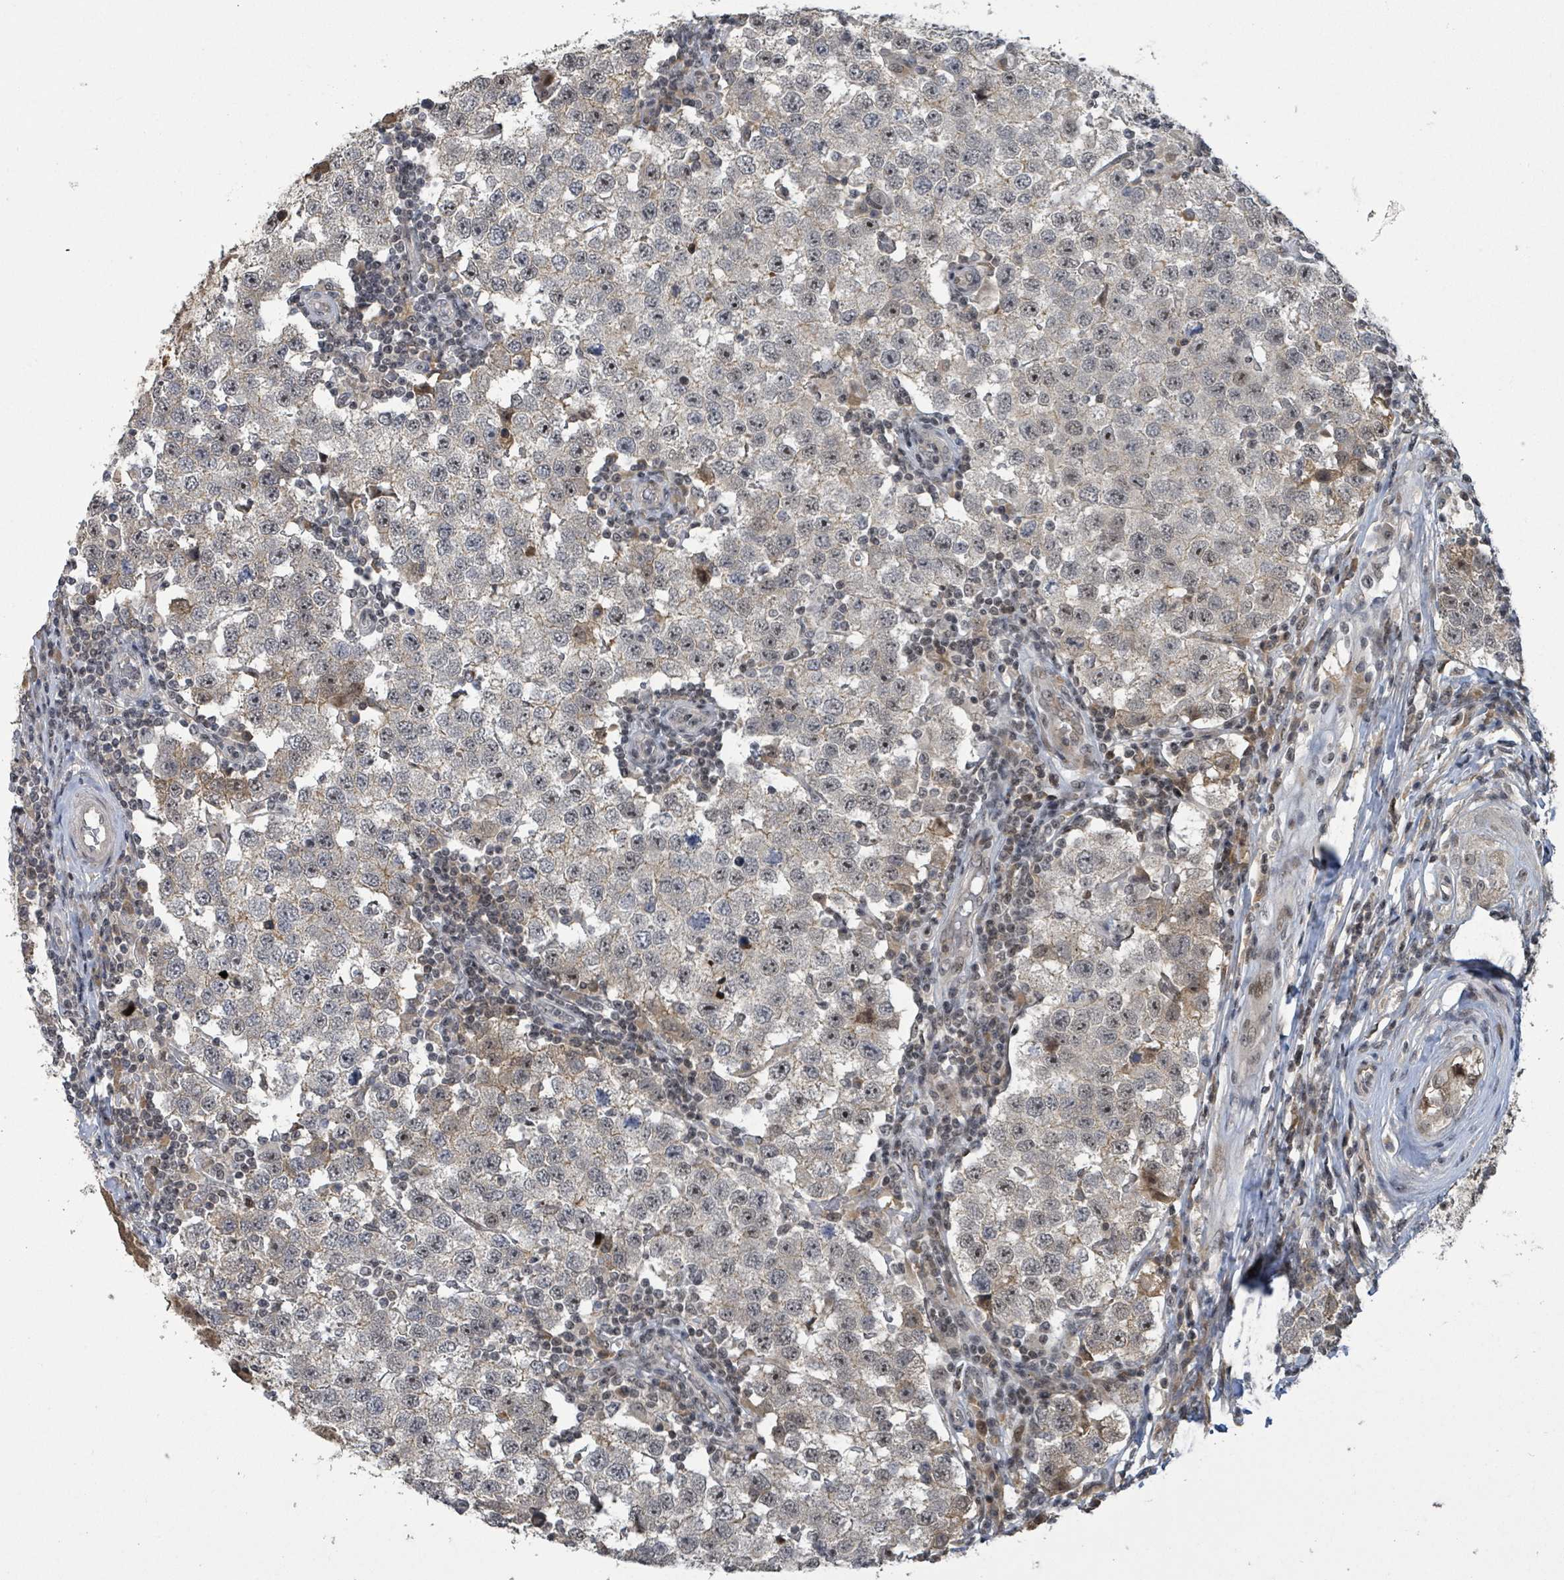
{"staining": {"intensity": "weak", "quantity": "25%-75%", "location": "nuclear"}, "tissue": "testis cancer", "cell_type": "Tumor cells", "image_type": "cancer", "snomed": [{"axis": "morphology", "description": "Seminoma, NOS"}, {"axis": "topography", "description": "Testis"}], "caption": "The micrograph reveals immunohistochemical staining of testis cancer (seminoma). There is weak nuclear expression is identified in about 25%-75% of tumor cells.", "gene": "ZBTB14", "patient": {"sex": "male", "age": 34}}